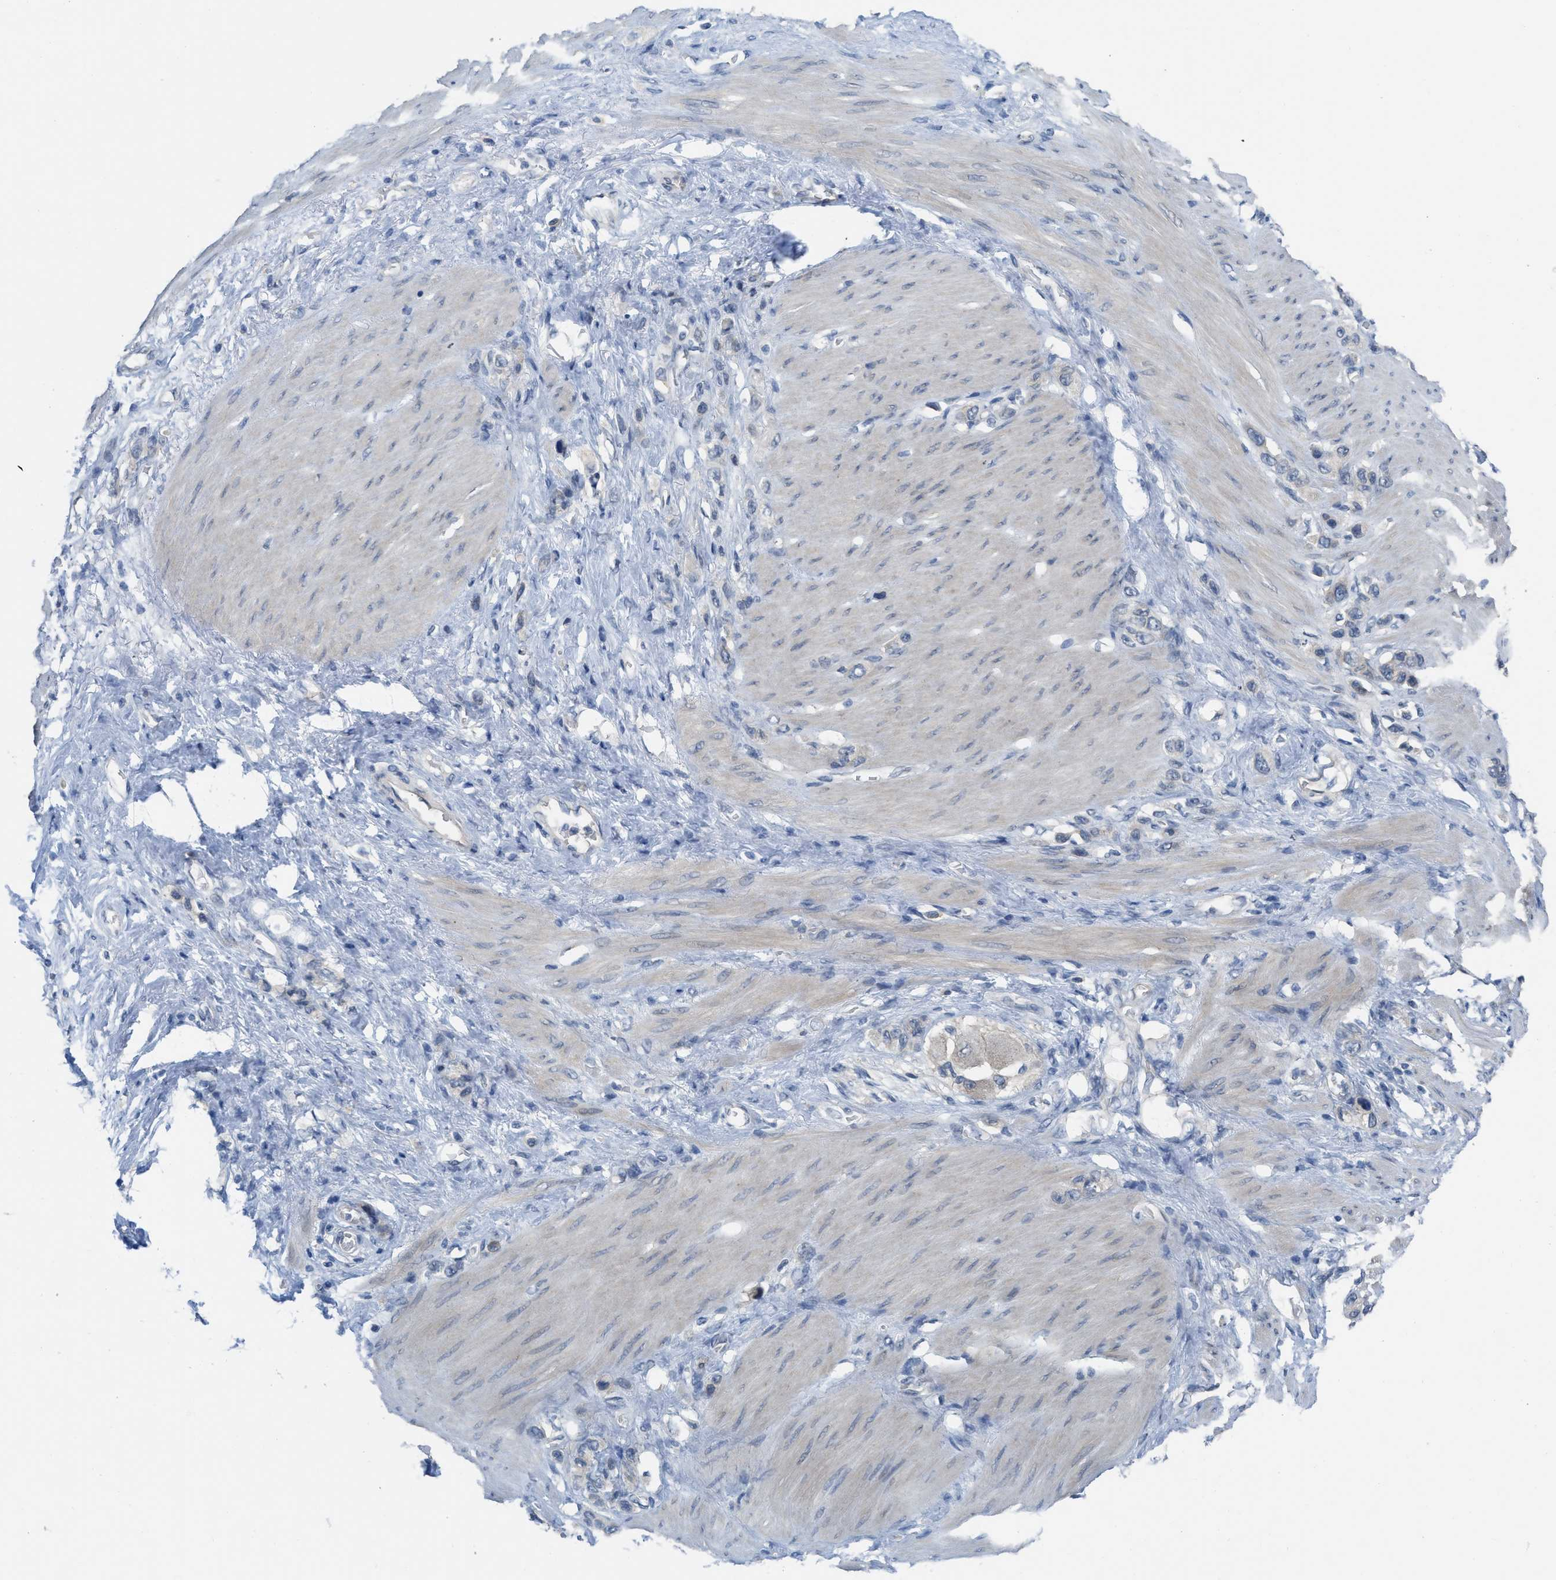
{"staining": {"intensity": "negative", "quantity": "none", "location": "none"}, "tissue": "stomach cancer", "cell_type": "Tumor cells", "image_type": "cancer", "snomed": [{"axis": "morphology", "description": "Adenocarcinoma, NOS"}, {"axis": "morphology", "description": "Adenocarcinoma, High grade"}, {"axis": "topography", "description": "Stomach, upper"}, {"axis": "topography", "description": "Stomach, lower"}], "caption": "IHC of human stomach cancer displays no staining in tumor cells.", "gene": "TNFAIP1", "patient": {"sex": "female", "age": 65}}